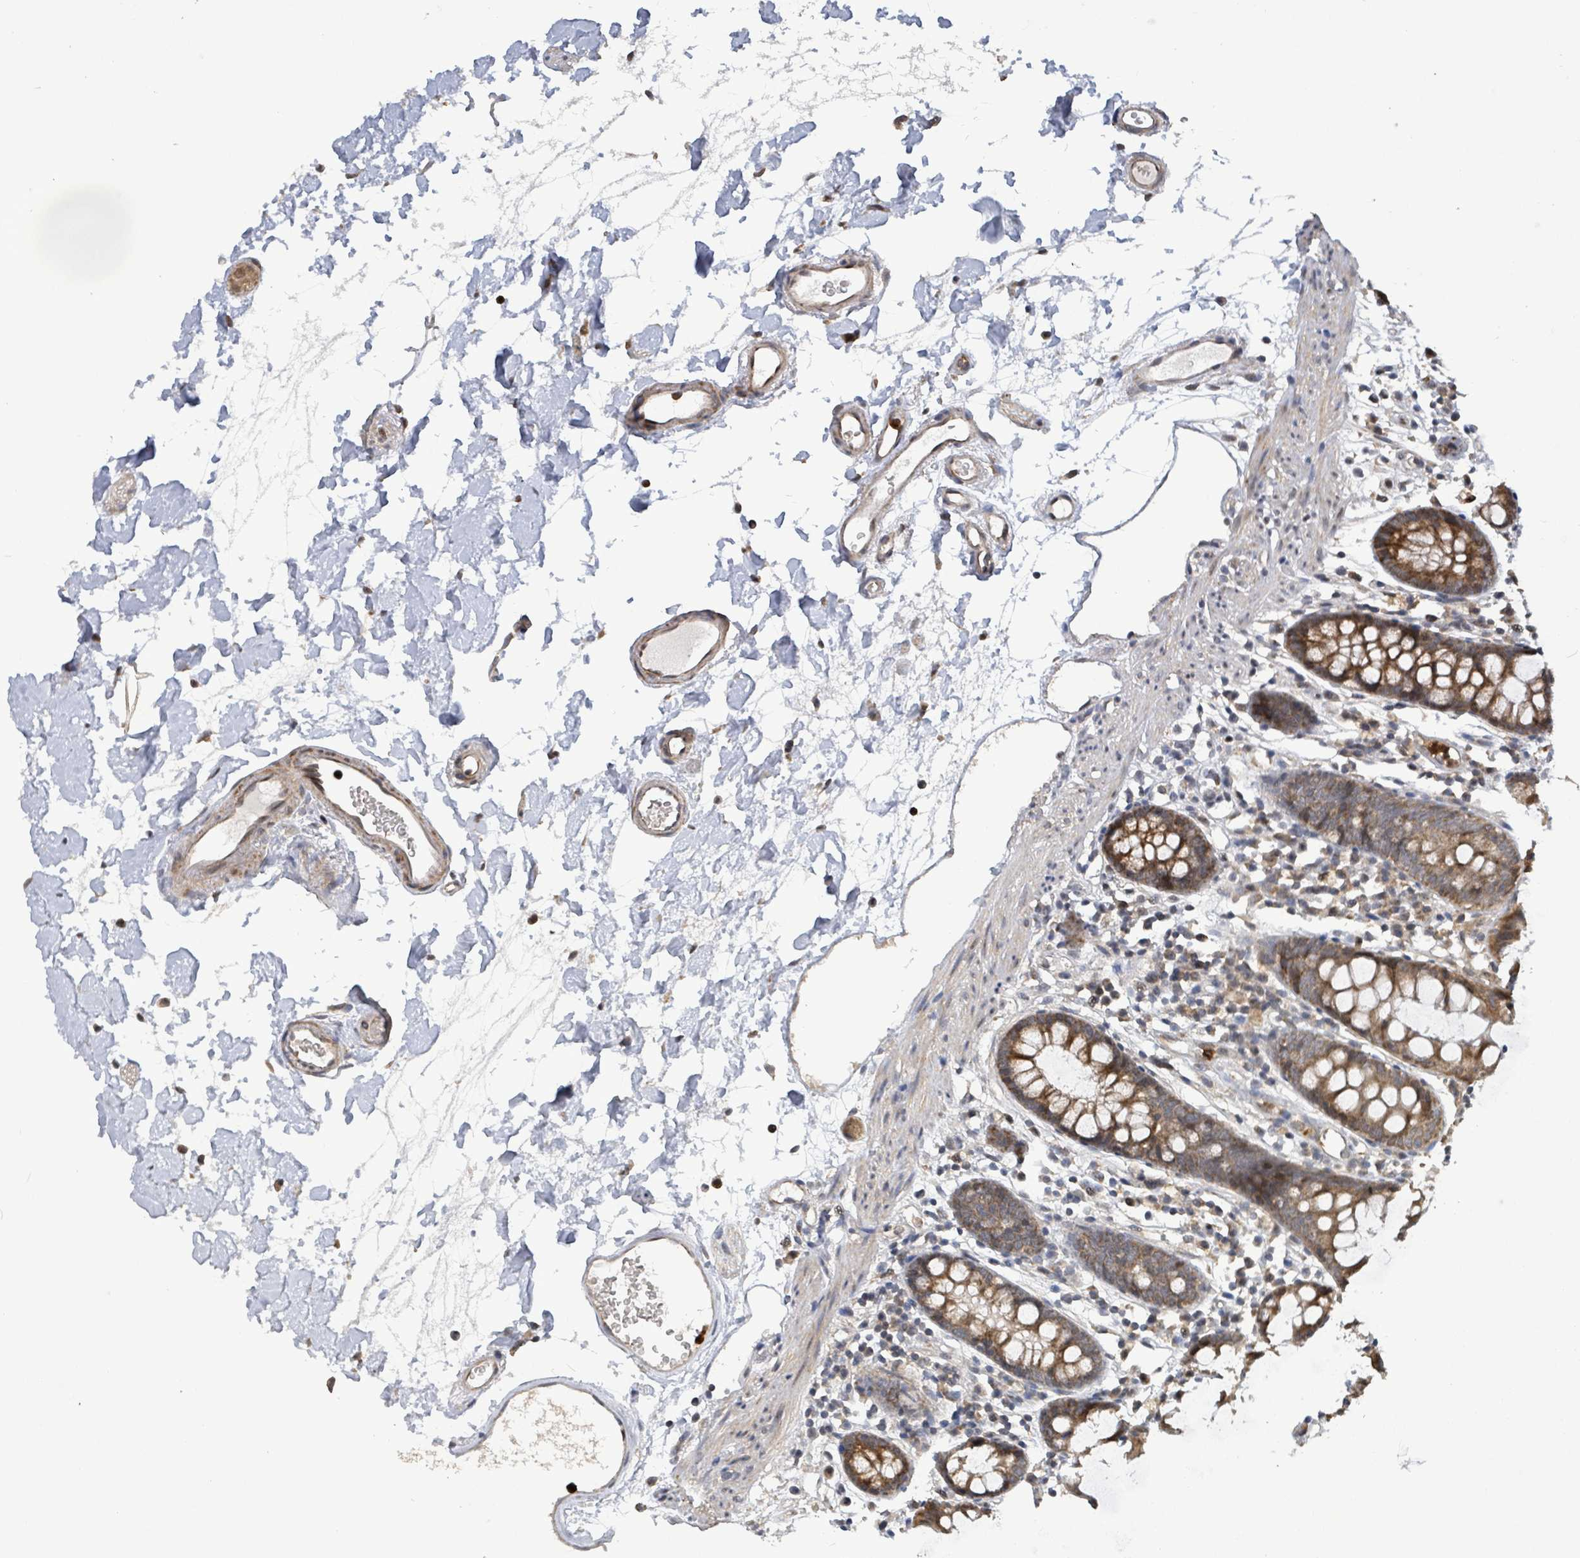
{"staining": {"intensity": "weak", "quantity": ">75%", "location": "cytoplasmic/membranous"}, "tissue": "colon", "cell_type": "Endothelial cells", "image_type": "normal", "snomed": [{"axis": "morphology", "description": "Normal tissue, NOS"}, {"axis": "topography", "description": "Colon"}], "caption": "Colon stained with immunohistochemistry shows weak cytoplasmic/membranous positivity in about >75% of endothelial cells.", "gene": "COQ6", "patient": {"sex": "female", "age": 84}}